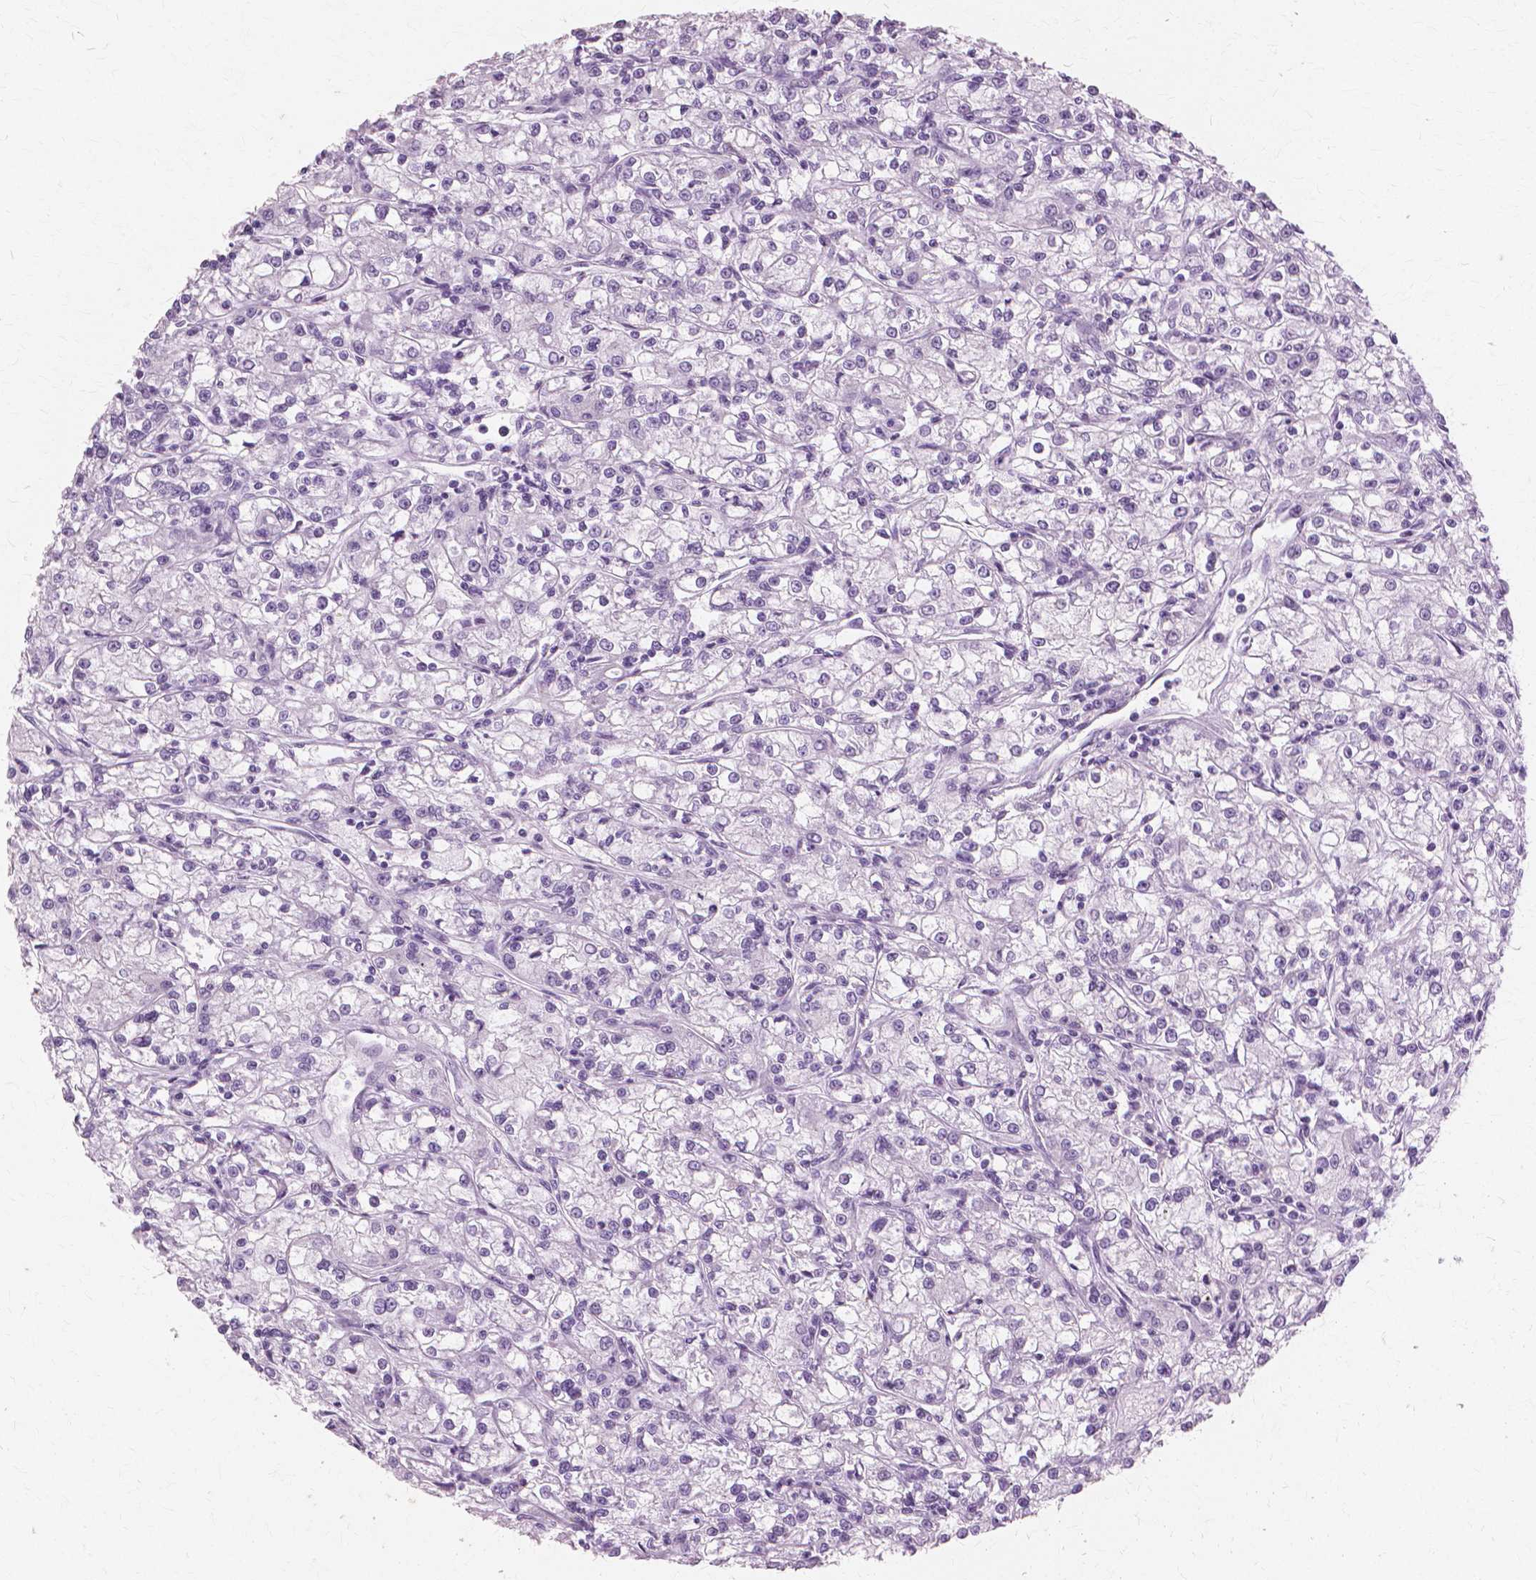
{"staining": {"intensity": "negative", "quantity": "none", "location": "none"}, "tissue": "renal cancer", "cell_type": "Tumor cells", "image_type": "cancer", "snomed": [{"axis": "morphology", "description": "Adenocarcinoma, NOS"}, {"axis": "topography", "description": "Kidney"}], "caption": "Photomicrograph shows no significant protein positivity in tumor cells of renal adenocarcinoma.", "gene": "SFTPD", "patient": {"sex": "female", "age": 59}}